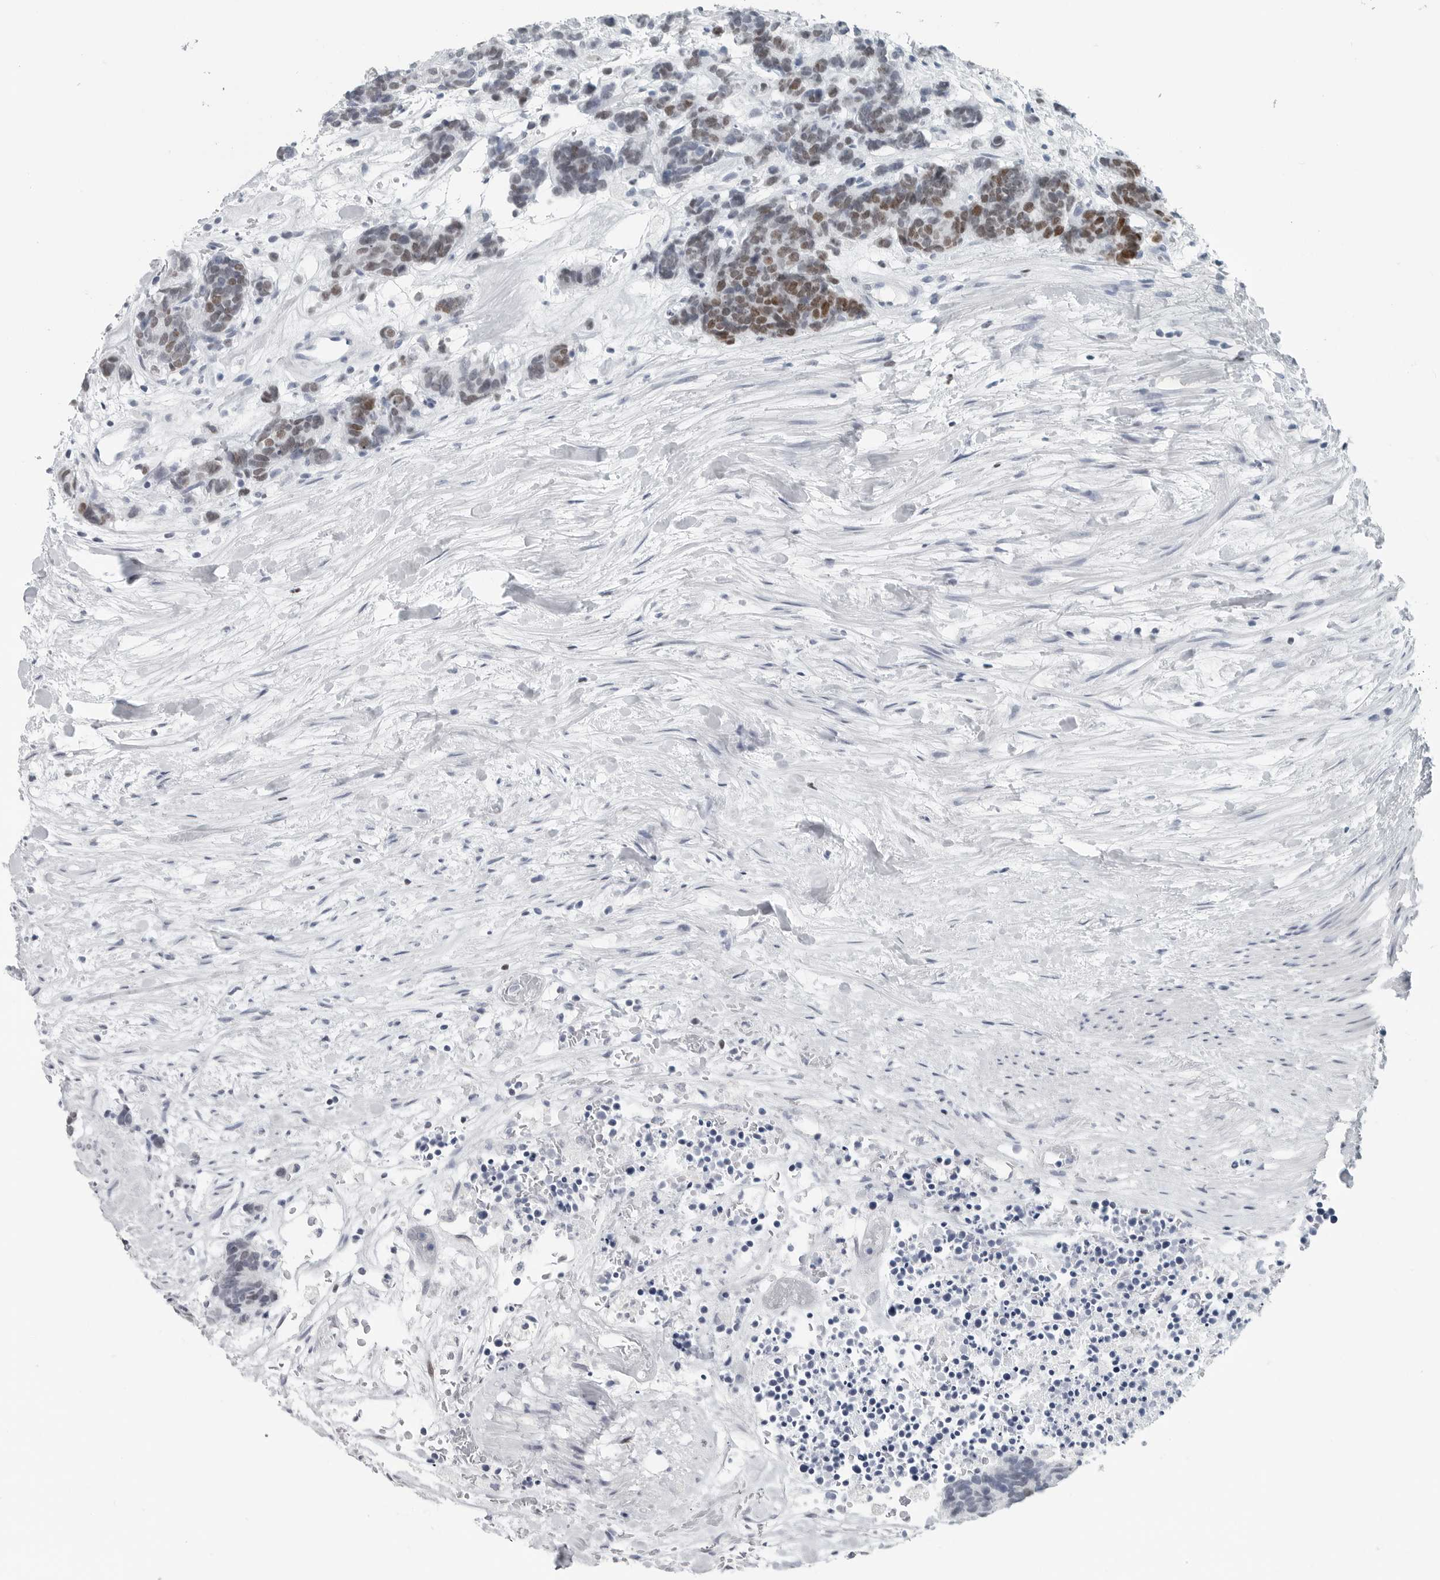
{"staining": {"intensity": "moderate", "quantity": "25%-75%", "location": "nuclear"}, "tissue": "carcinoid", "cell_type": "Tumor cells", "image_type": "cancer", "snomed": [{"axis": "morphology", "description": "Carcinoma, NOS"}, {"axis": "morphology", "description": "Carcinoid, malignant, NOS"}, {"axis": "topography", "description": "Urinary bladder"}], "caption": "Carcinoid (malignant) stained for a protein exhibits moderate nuclear positivity in tumor cells.", "gene": "SATB2", "patient": {"sex": "male", "age": 57}}